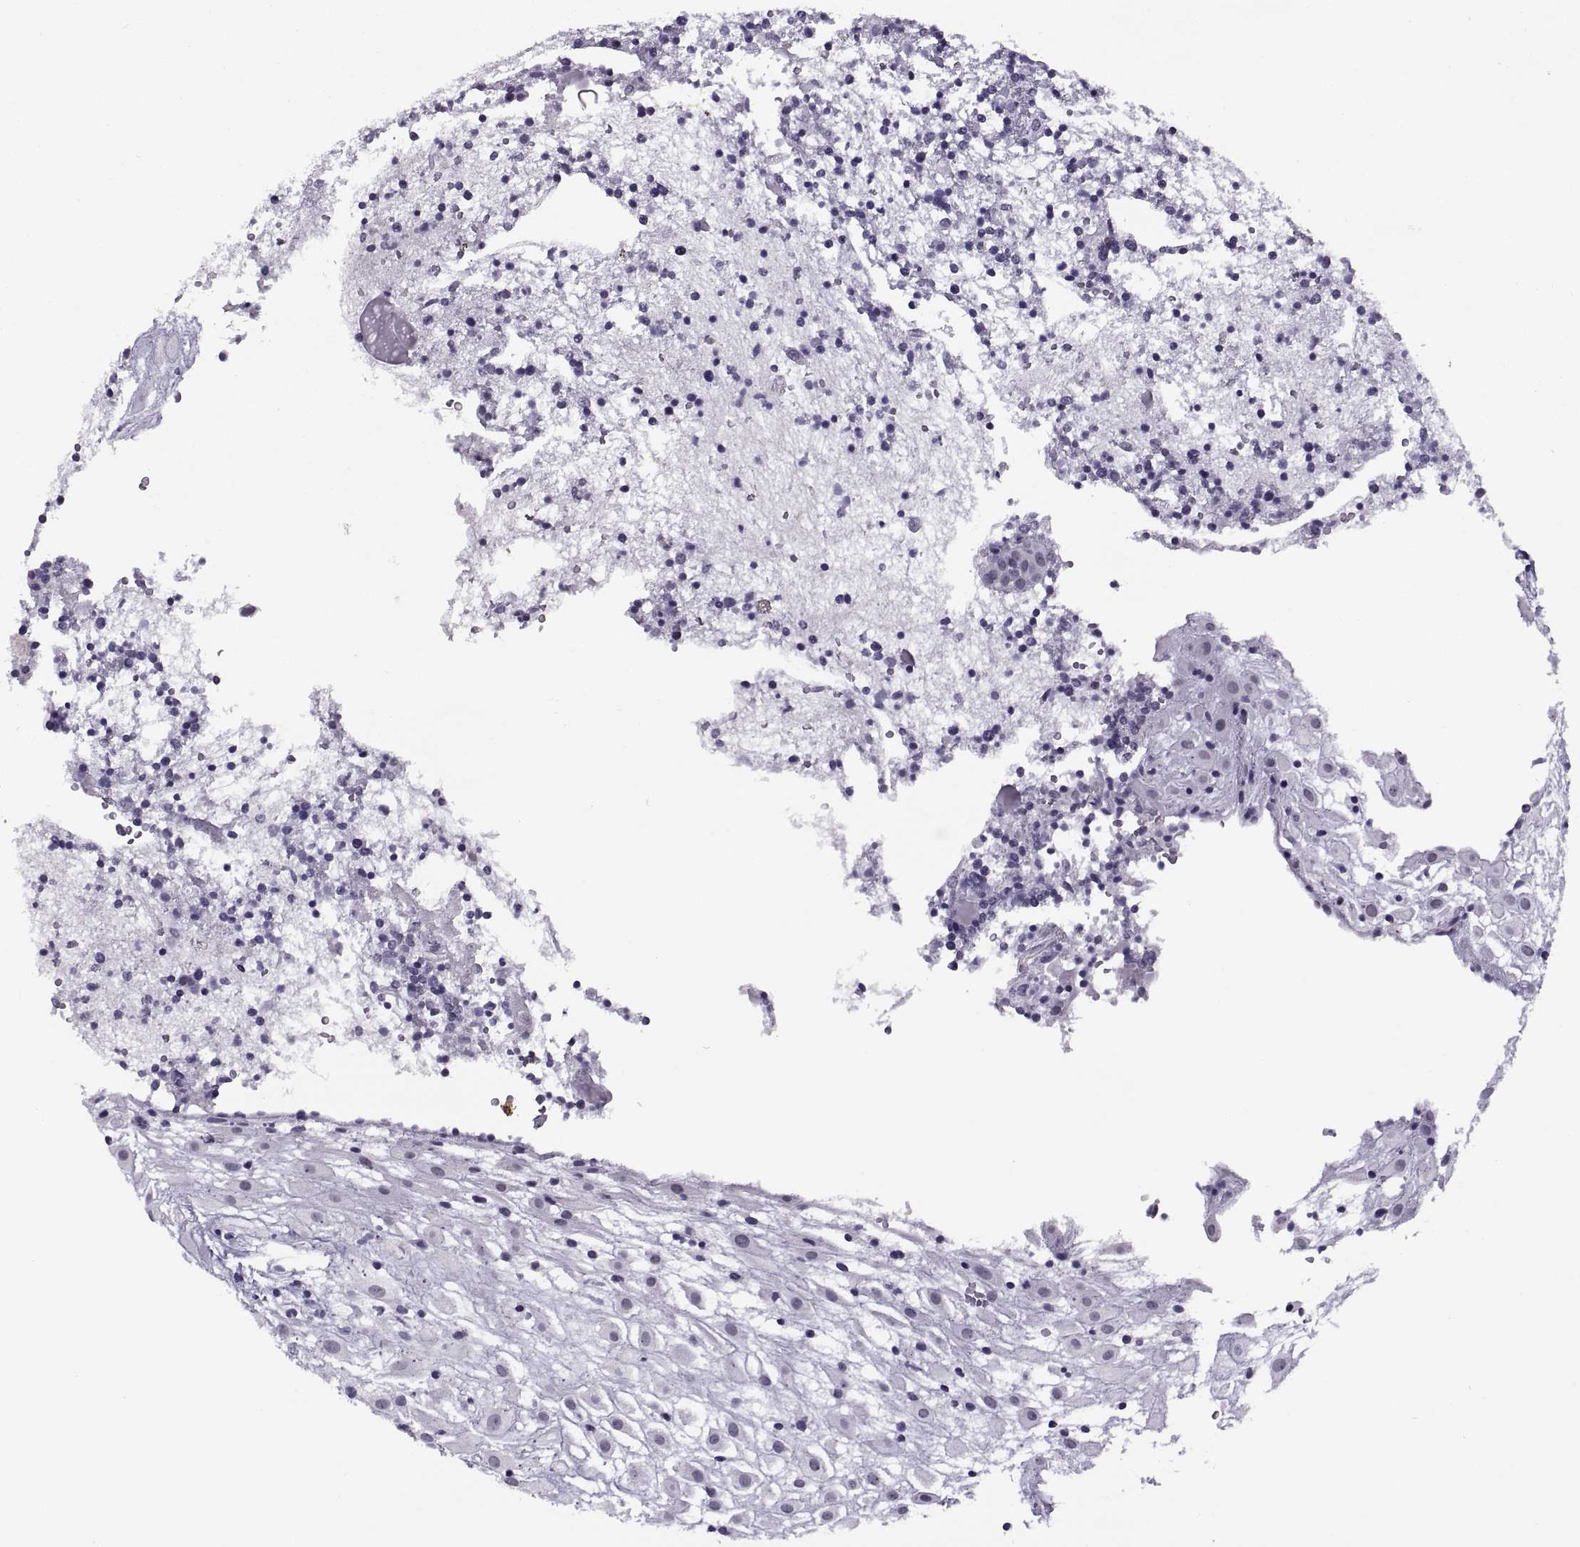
{"staining": {"intensity": "negative", "quantity": "none", "location": "none"}, "tissue": "placenta", "cell_type": "Decidual cells", "image_type": "normal", "snomed": [{"axis": "morphology", "description": "Normal tissue, NOS"}, {"axis": "topography", "description": "Placenta"}], "caption": "High power microscopy micrograph of an immunohistochemistry micrograph of unremarkable placenta, revealing no significant positivity in decidual cells. (Brightfield microscopy of DAB (3,3'-diaminobenzidine) IHC at high magnification).", "gene": "TBC1D3B", "patient": {"sex": "female", "age": 24}}